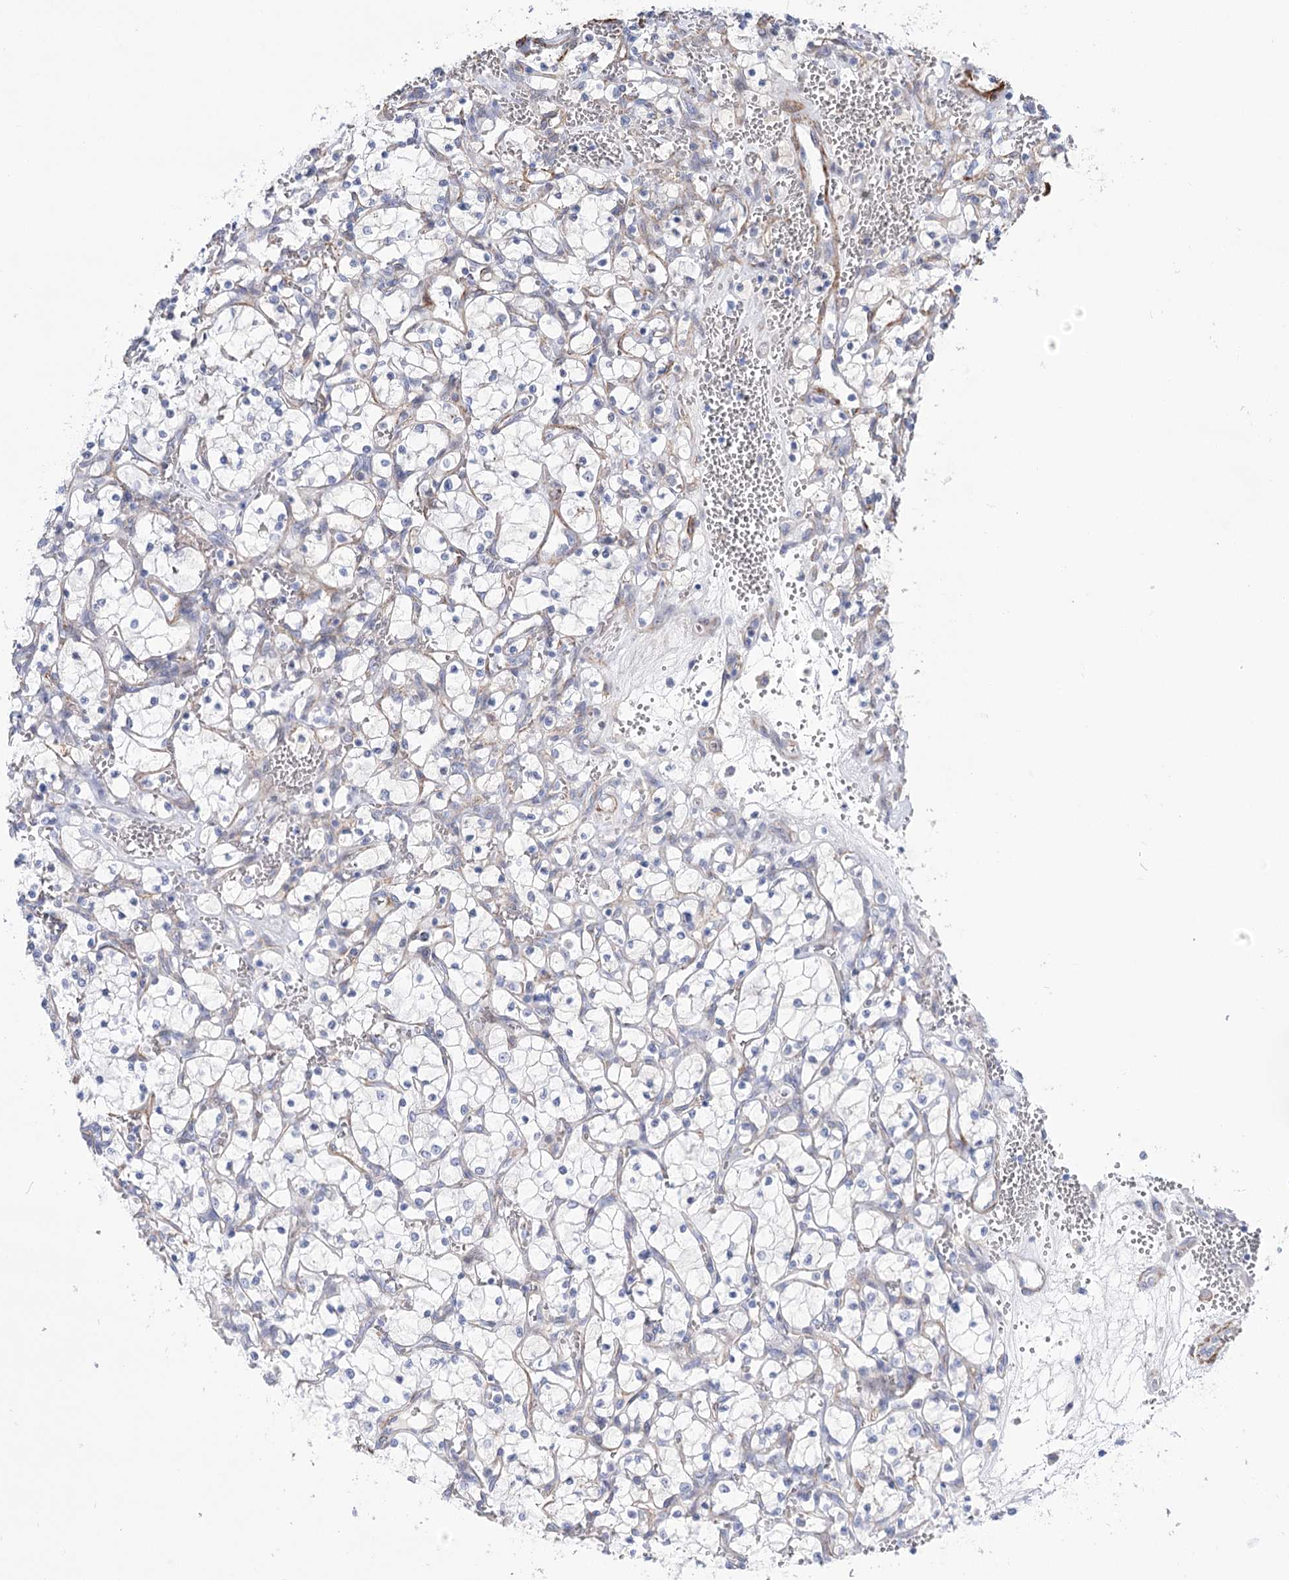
{"staining": {"intensity": "negative", "quantity": "none", "location": "none"}, "tissue": "renal cancer", "cell_type": "Tumor cells", "image_type": "cancer", "snomed": [{"axis": "morphology", "description": "Adenocarcinoma, NOS"}, {"axis": "topography", "description": "Kidney"}], "caption": "DAB (3,3'-diaminobenzidine) immunohistochemical staining of human renal cancer (adenocarcinoma) shows no significant positivity in tumor cells. (IHC, brightfield microscopy, high magnification).", "gene": "WASHC3", "patient": {"sex": "female", "age": 69}}